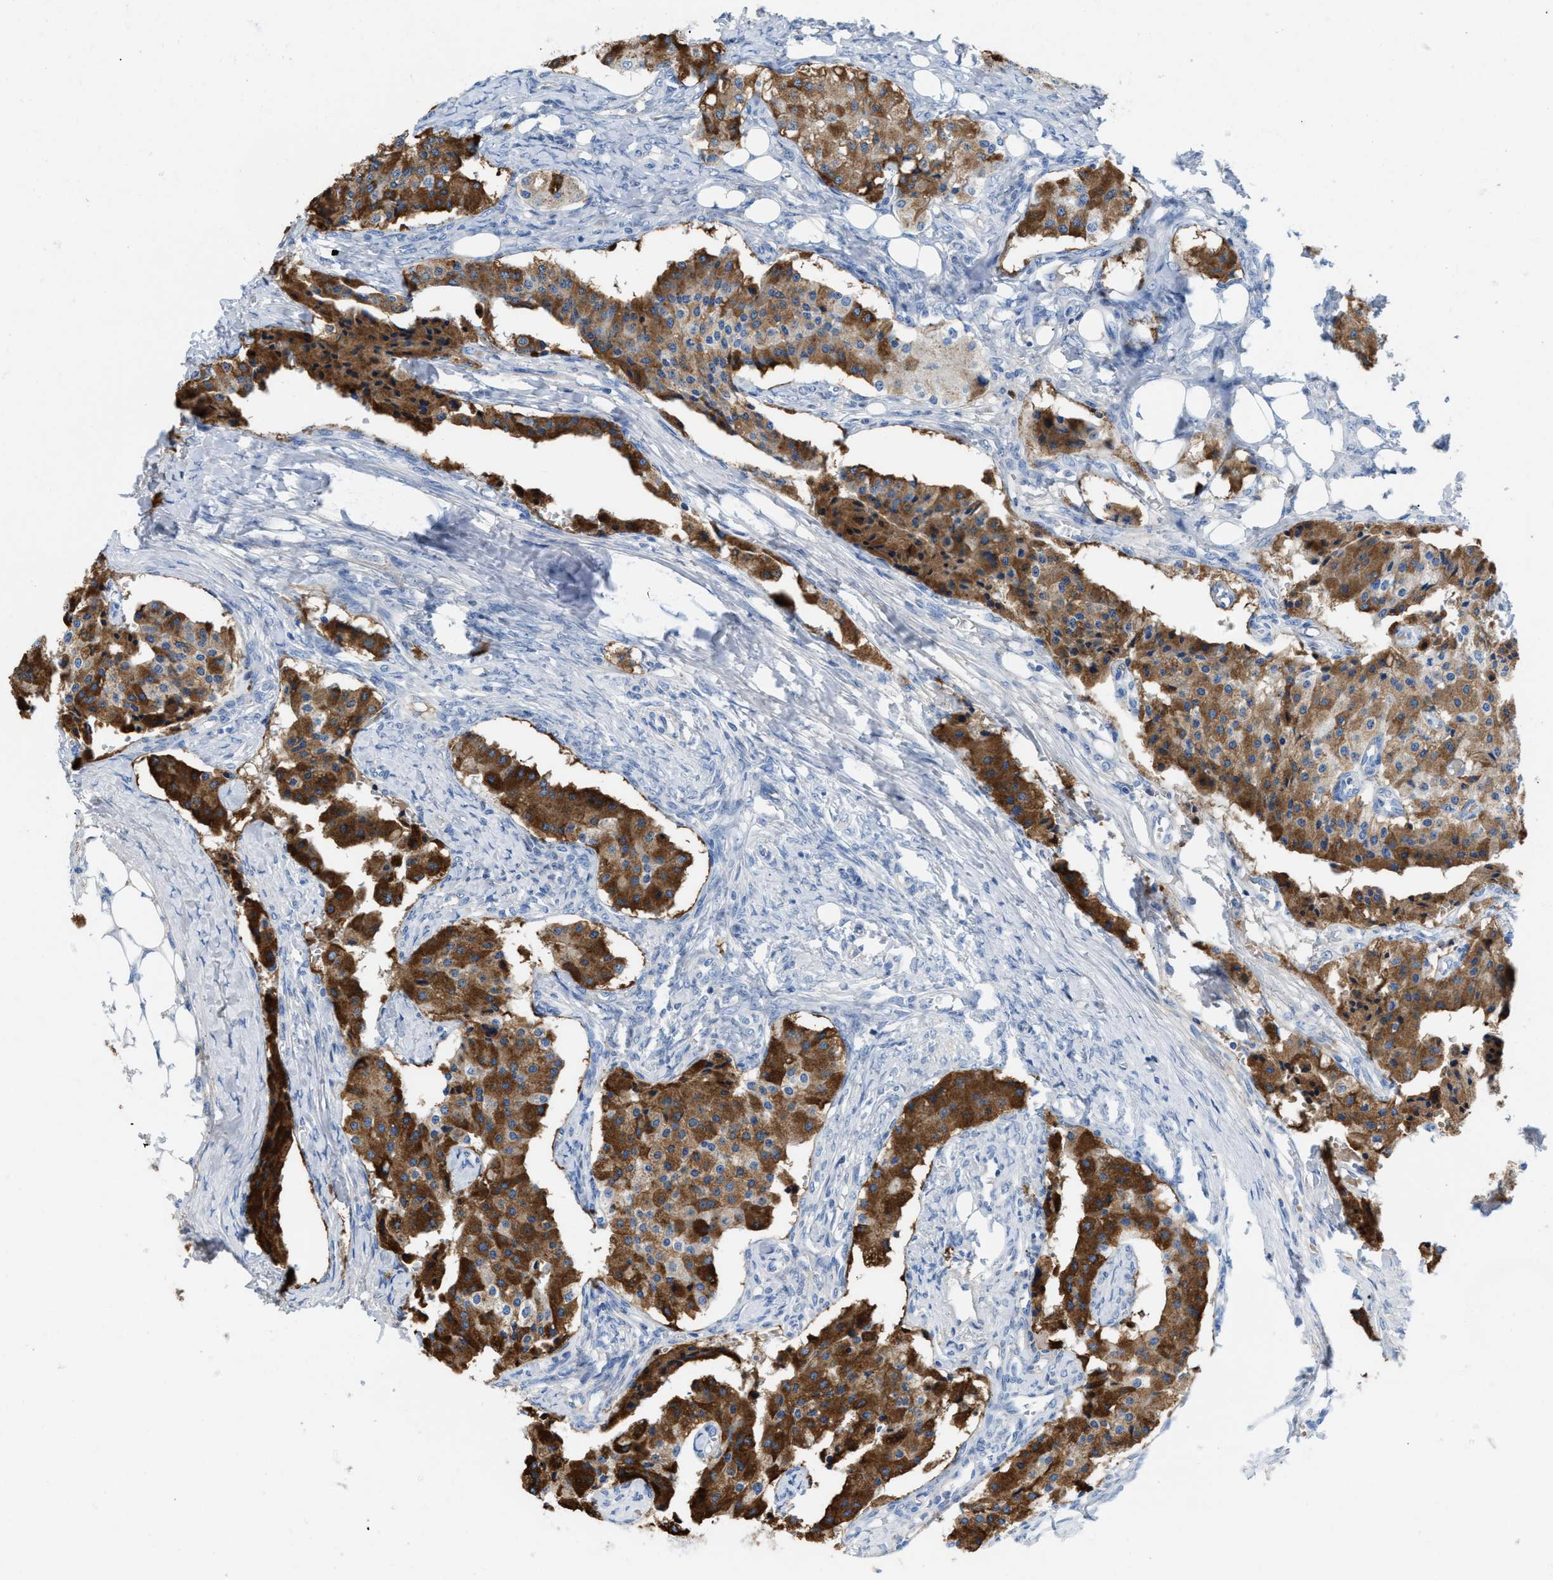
{"staining": {"intensity": "strong", "quantity": ">75%", "location": "cytoplasmic/membranous"}, "tissue": "carcinoid", "cell_type": "Tumor cells", "image_type": "cancer", "snomed": [{"axis": "morphology", "description": "Carcinoid, malignant, NOS"}, {"axis": "topography", "description": "Colon"}], "caption": "Approximately >75% of tumor cells in human carcinoid (malignant) exhibit strong cytoplasmic/membranous protein expression as visualized by brown immunohistochemical staining.", "gene": "ANKFN1", "patient": {"sex": "female", "age": 52}}